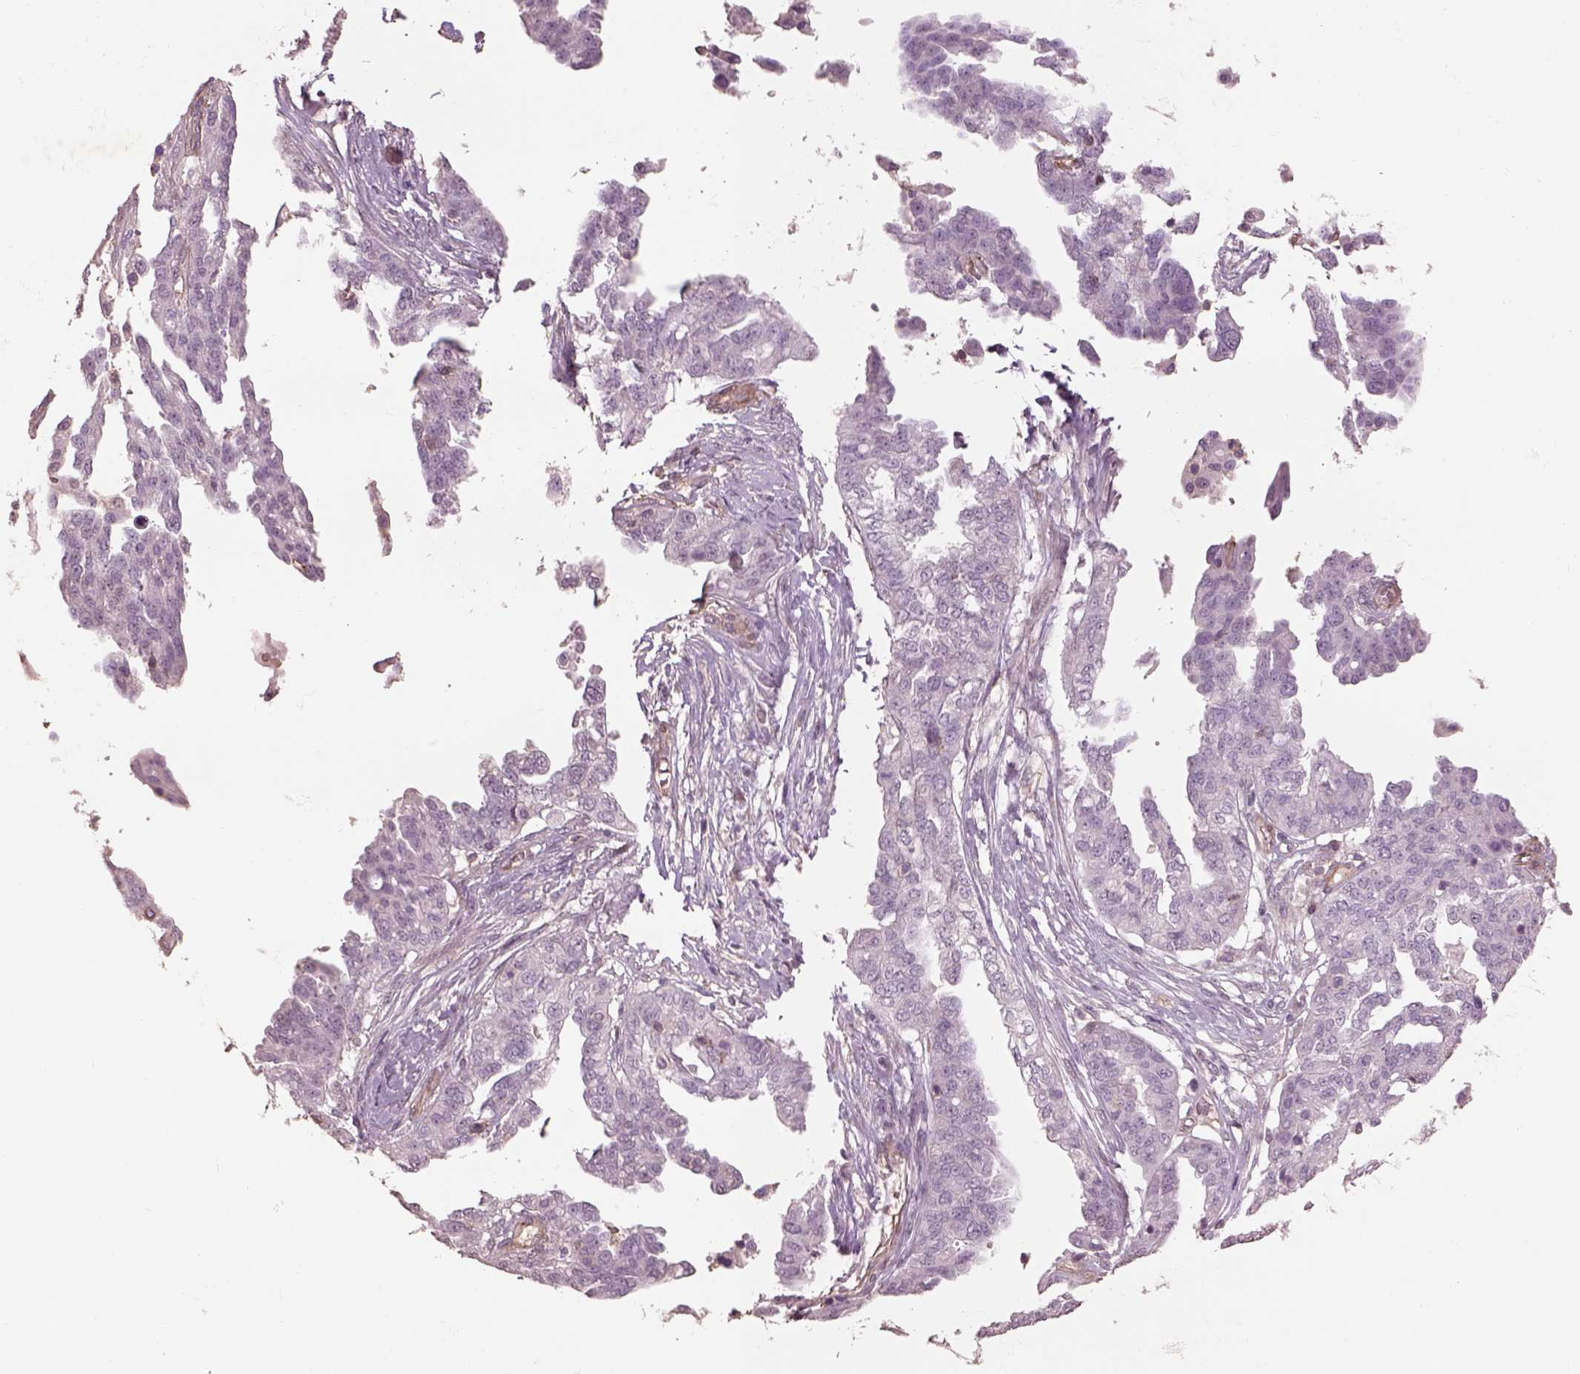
{"staining": {"intensity": "negative", "quantity": "none", "location": "none"}, "tissue": "ovarian cancer", "cell_type": "Tumor cells", "image_type": "cancer", "snomed": [{"axis": "morphology", "description": "Cystadenocarcinoma, serous, NOS"}, {"axis": "topography", "description": "Ovary"}], "caption": "Tumor cells show no significant protein positivity in ovarian cancer (serous cystadenocarcinoma).", "gene": "LIN7A", "patient": {"sex": "female", "age": 67}}